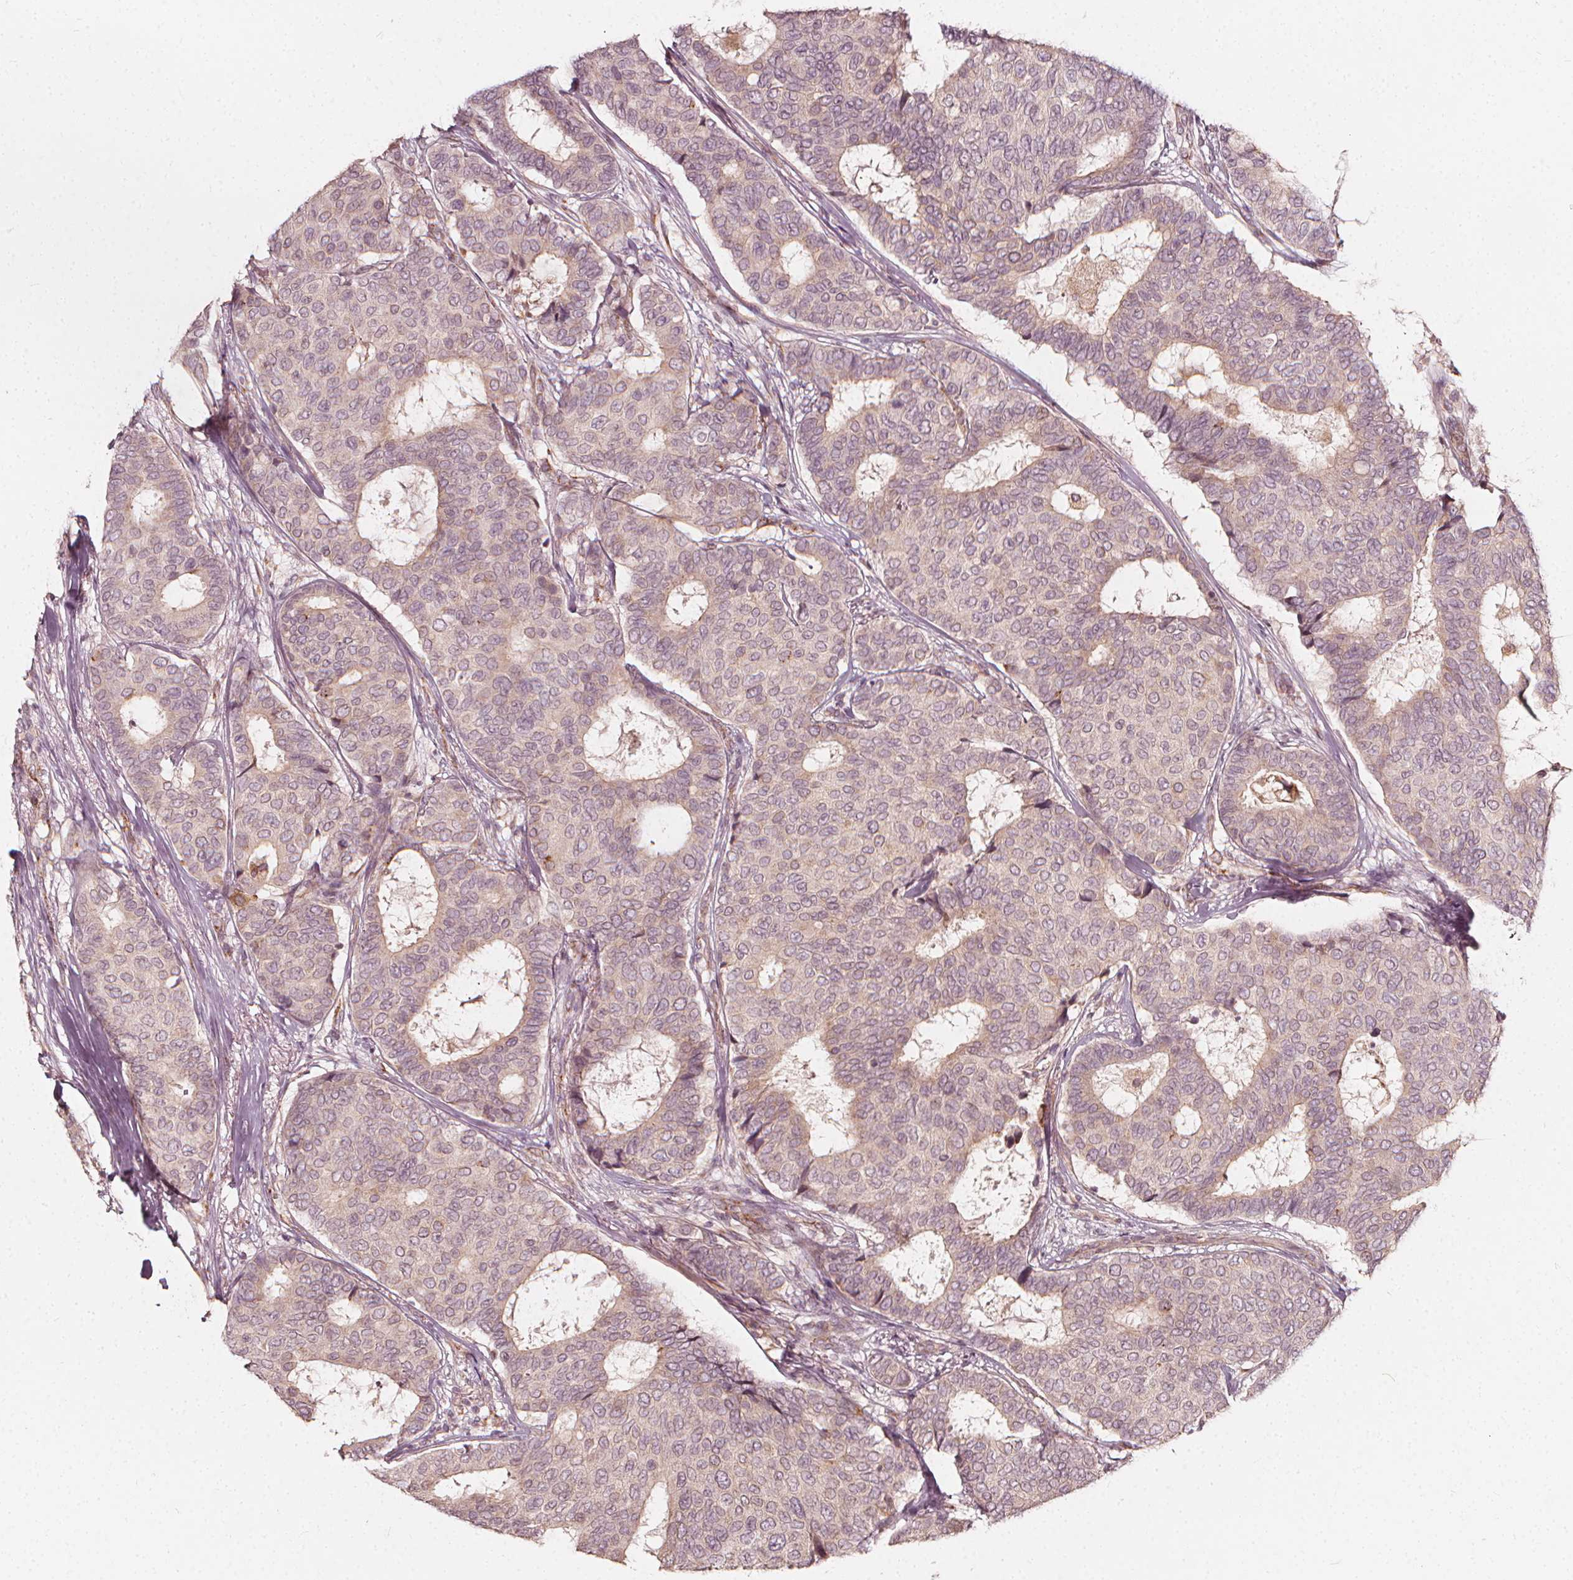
{"staining": {"intensity": "weak", "quantity": "<25%", "location": "cytoplasmic/membranous"}, "tissue": "breast cancer", "cell_type": "Tumor cells", "image_type": "cancer", "snomed": [{"axis": "morphology", "description": "Duct carcinoma"}, {"axis": "topography", "description": "Breast"}], "caption": "Human breast cancer stained for a protein using immunohistochemistry exhibits no expression in tumor cells.", "gene": "NPC1L1", "patient": {"sex": "female", "age": 75}}